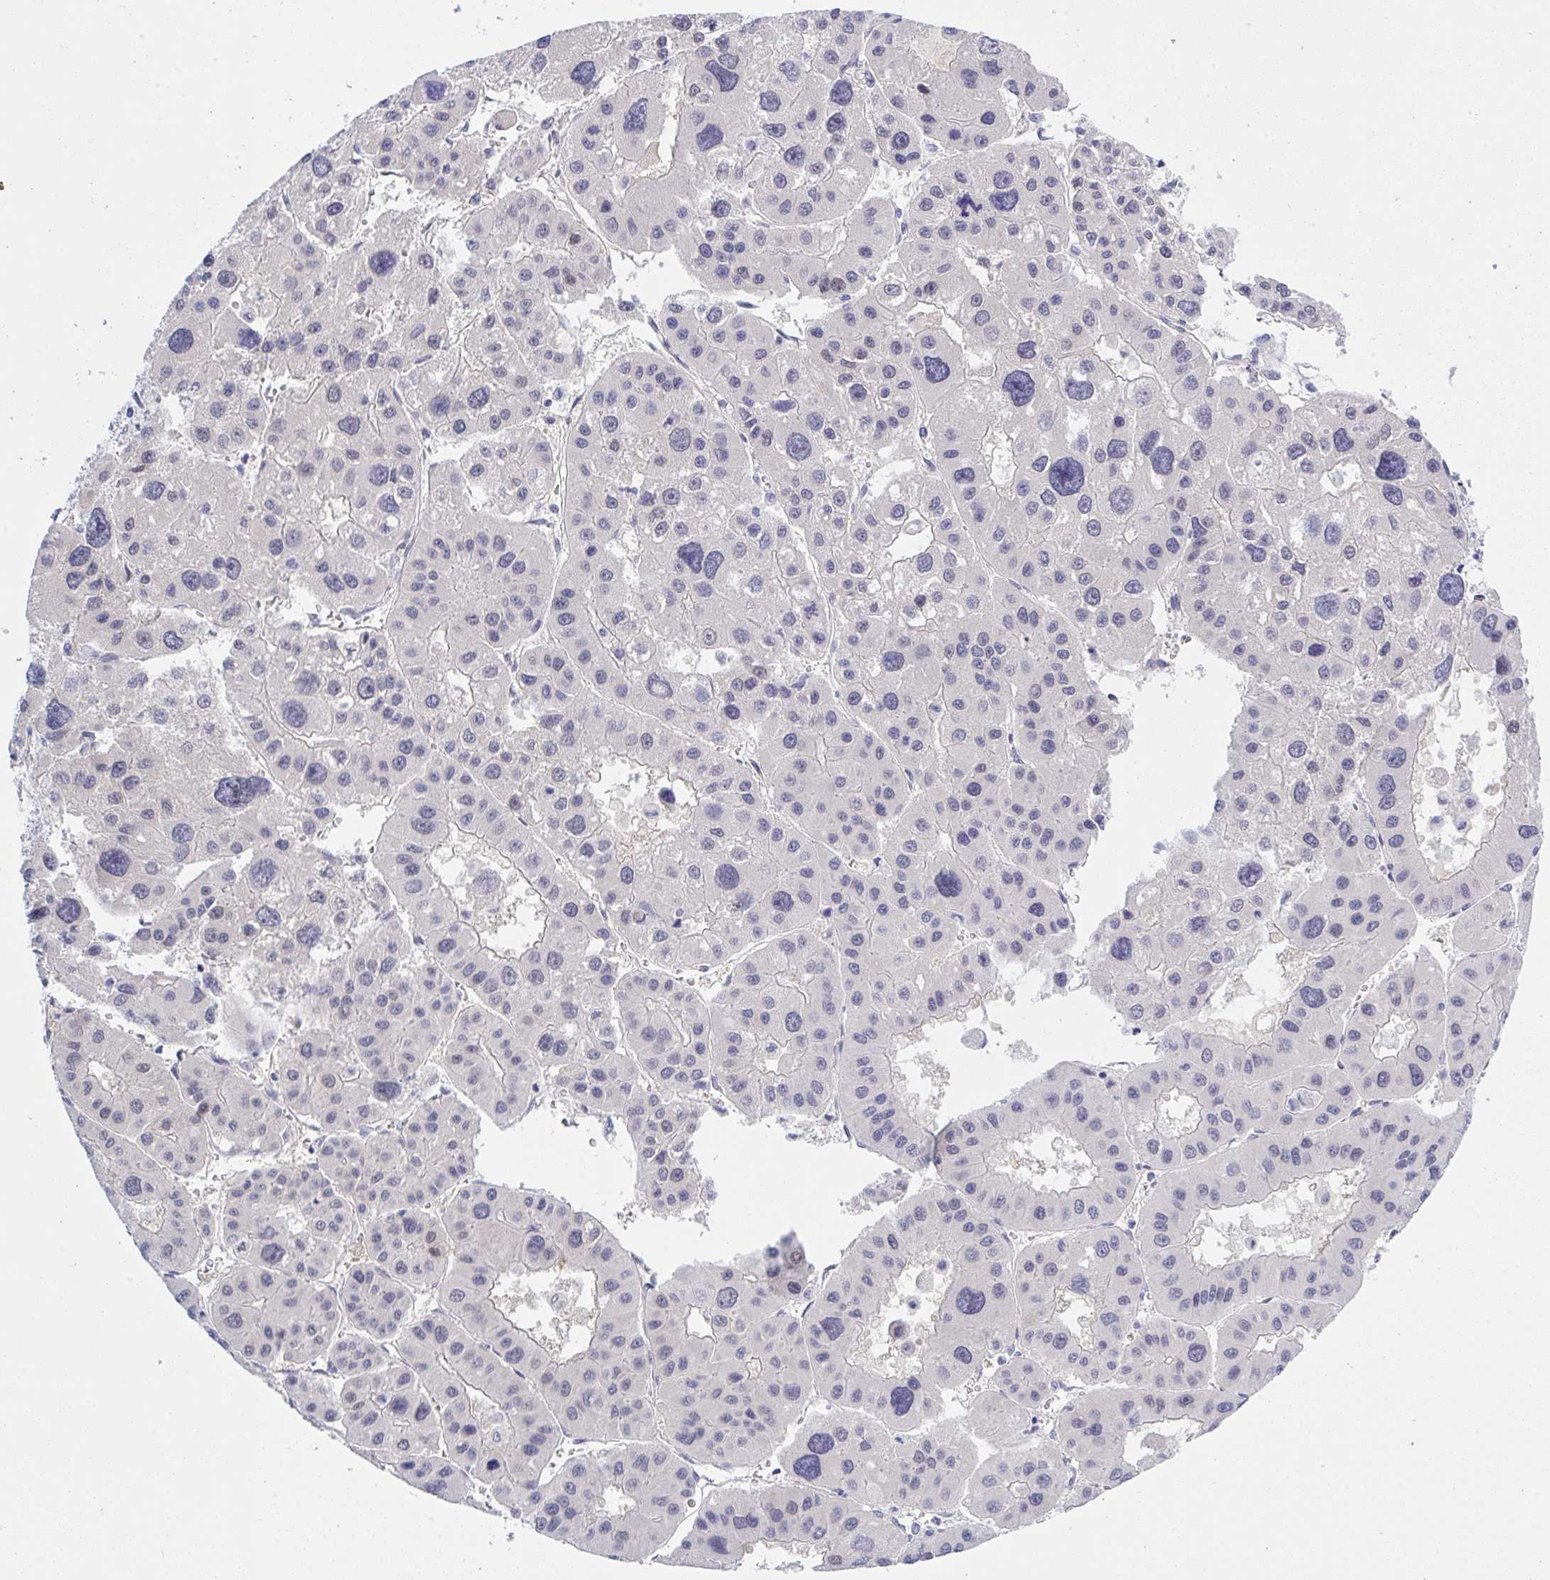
{"staining": {"intensity": "weak", "quantity": "<25%", "location": "nuclear"}, "tissue": "liver cancer", "cell_type": "Tumor cells", "image_type": "cancer", "snomed": [{"axis": "morphology", "description": "Carcinoma, Hepatocellular, NOS"}, {"axis": "topography", "description": "Liver"}], "caption": "High power microscopy image of an immunohistochemistry micrograph of hepatocellular carcinoma (liver), revealing no significant positivity in tumor cells.", "gene": "MFSD4A", "patient": {"sex": "male", "age": 73}}